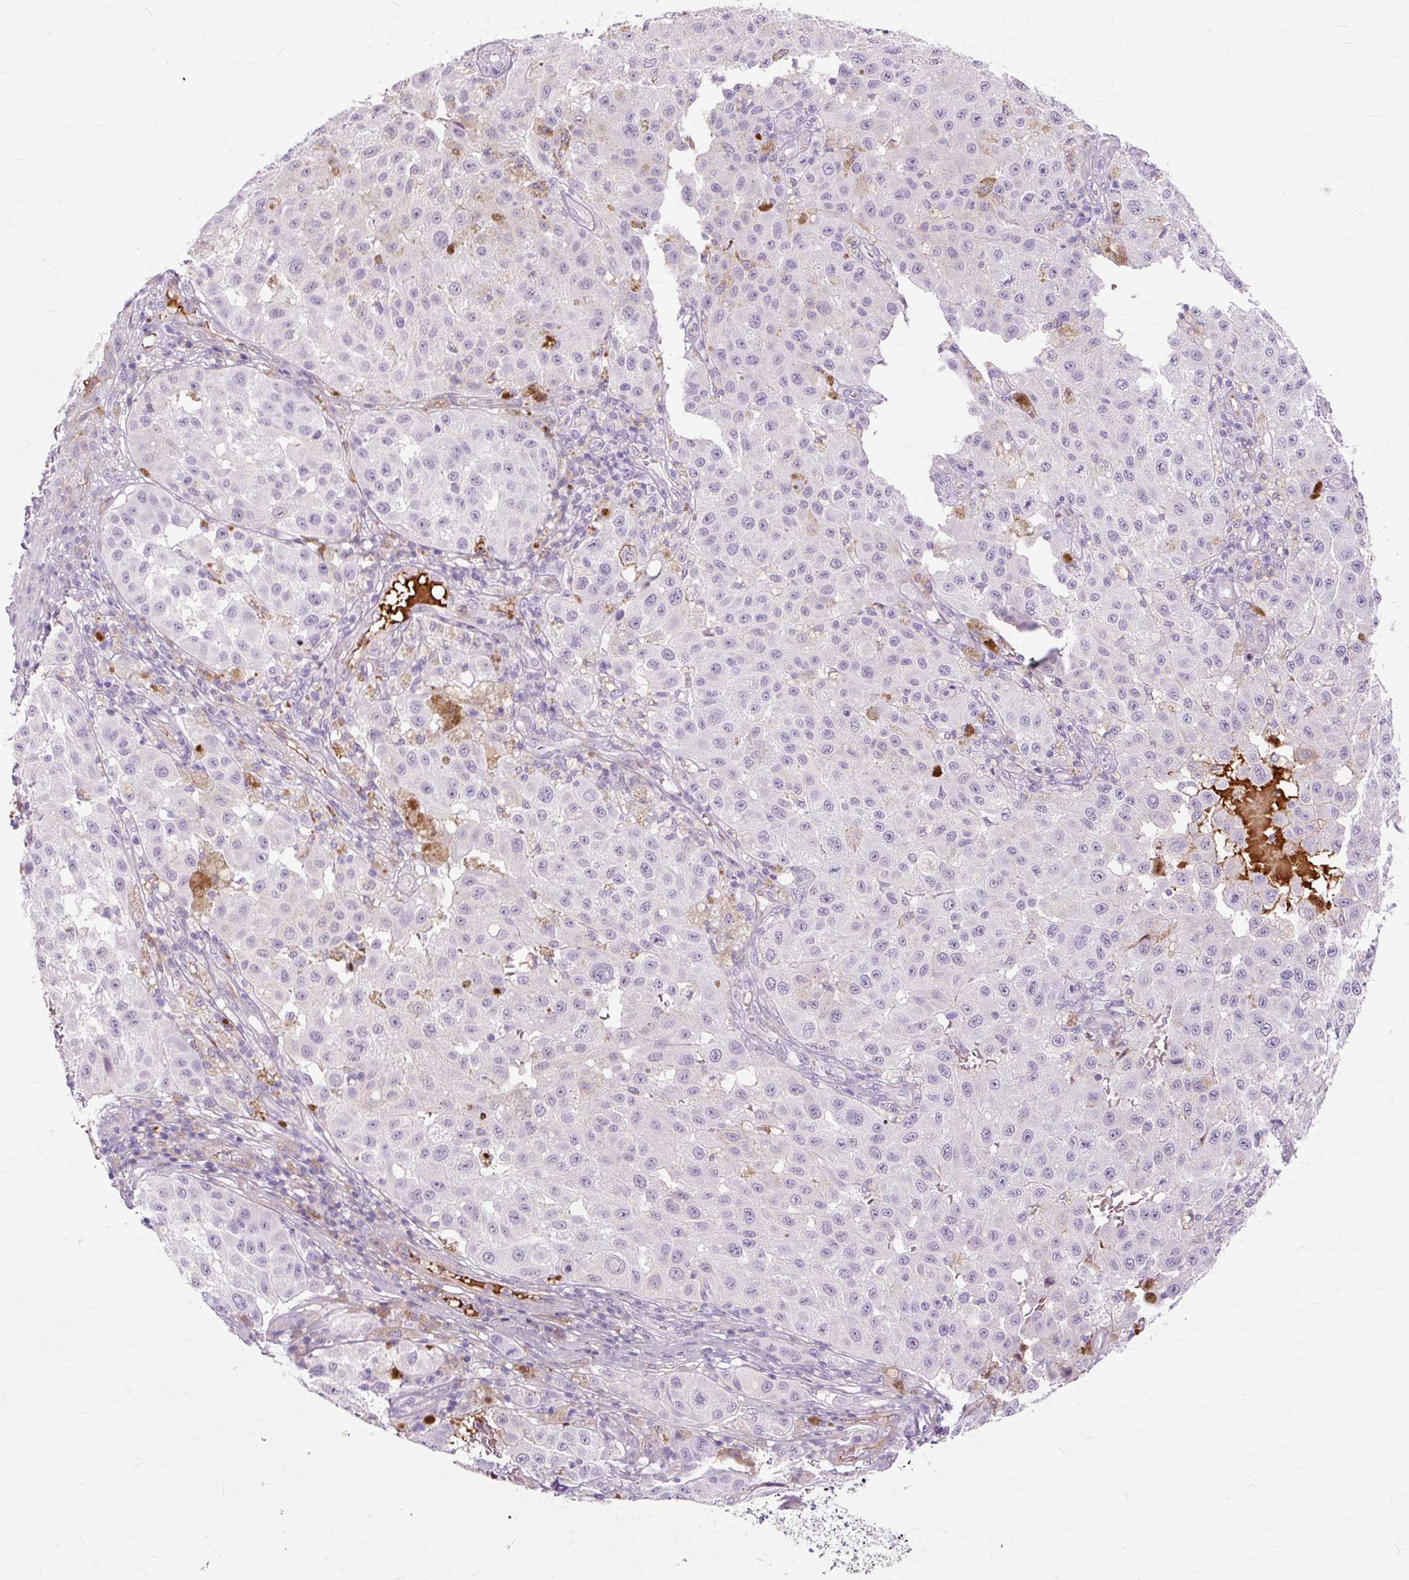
{"staining": {"intensity": "negative", "quantity": "none", "location": "none"}, "tissue": "melanoma", "cell_type": "Tumor cells", "image_type": "cancer", "snomed": [{"axis": "morphology", "description": "Malignant melanoma, NOS"}, {"axis": "topography", "description": "Skin"}], "caption": "The micrograph shows no significant positivity in tumor cells of melanoma.", "gene": "DCTN4", "patient": {"sex": "female", "age": 64}}